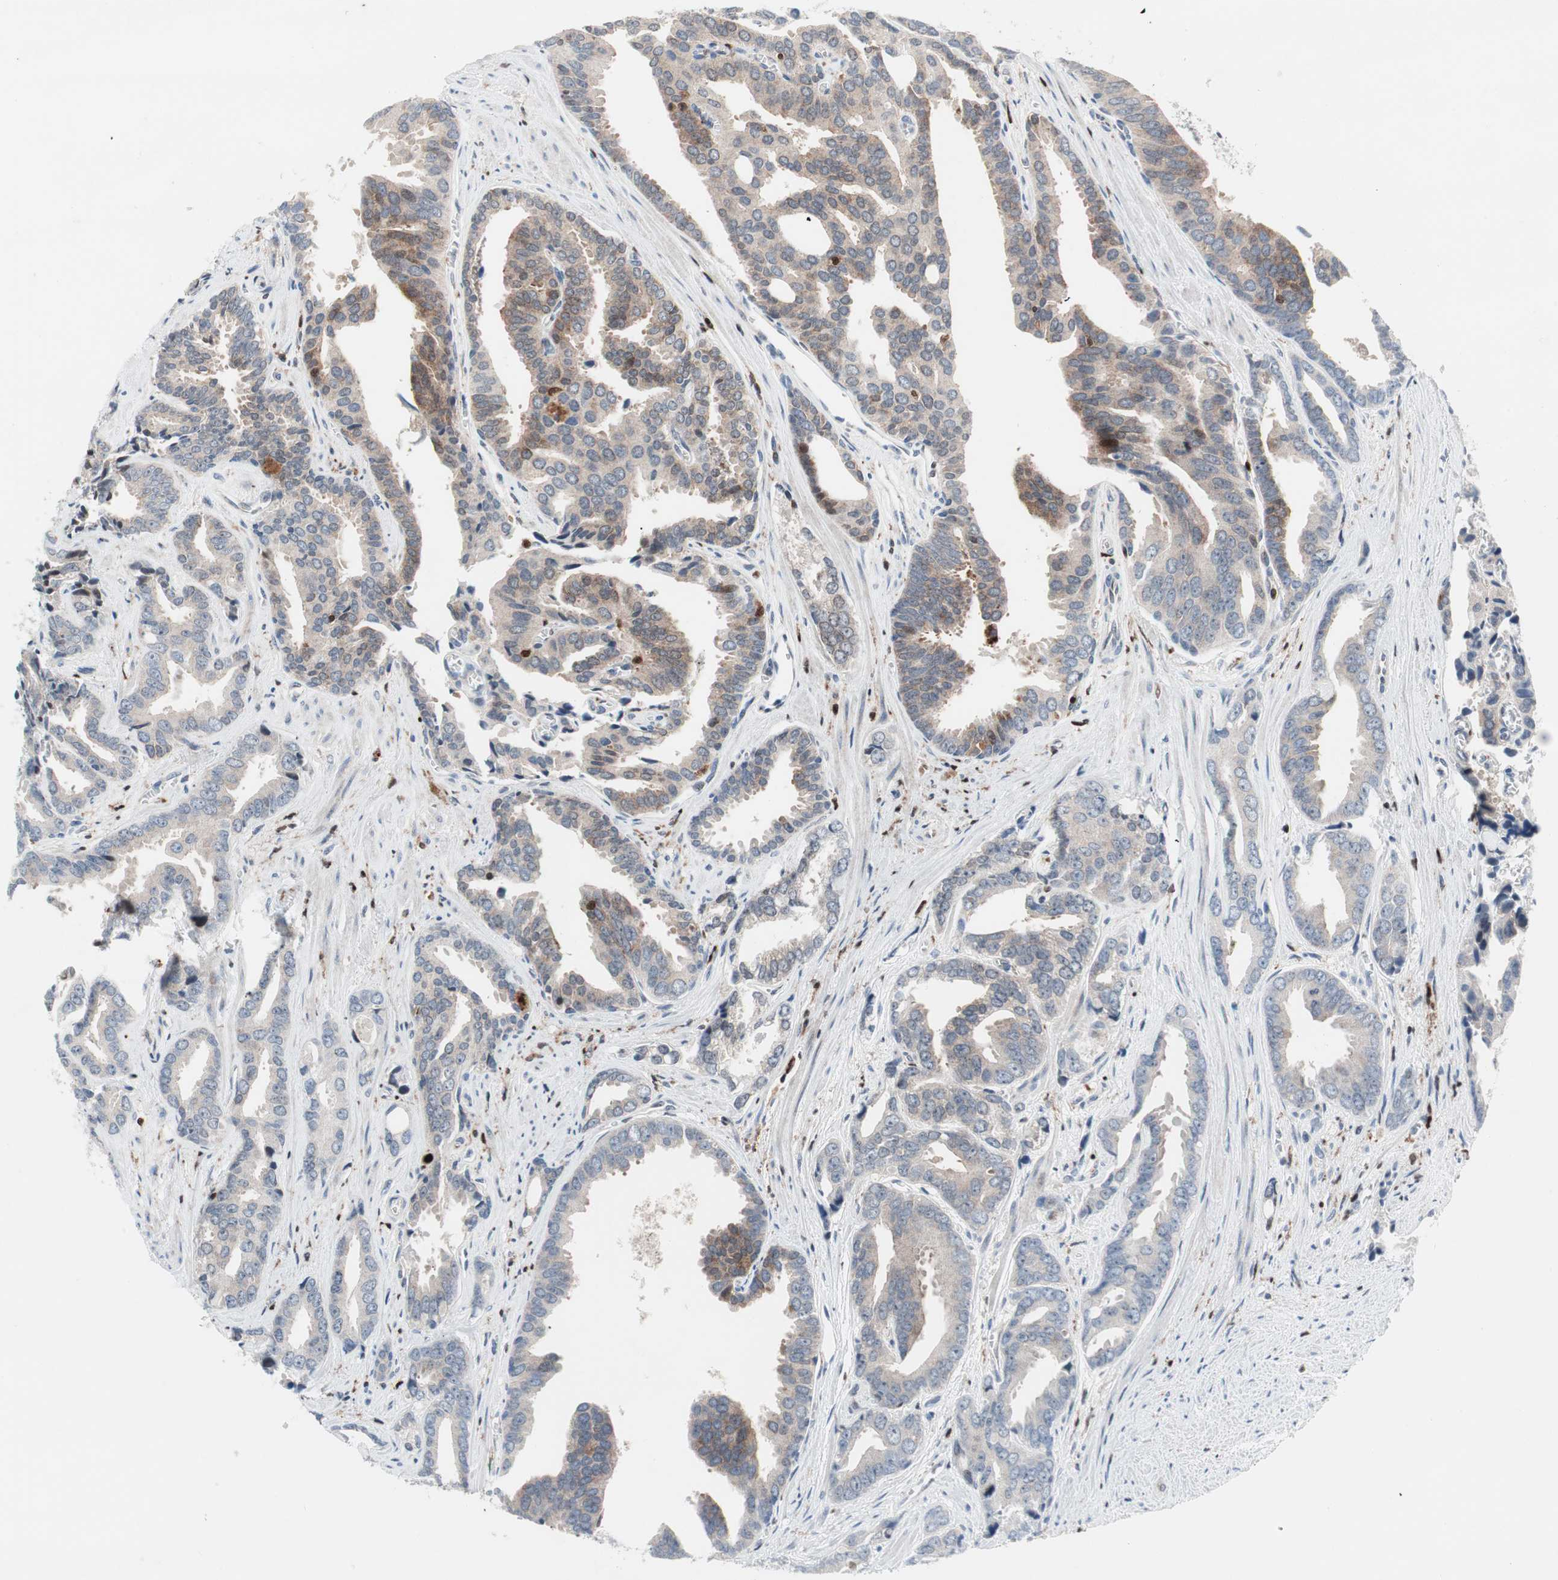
{"staining": {"intensity": "moderate", "quantity": ">75%", "location": "cytoplasmic/membranous"}, "tissue": "prostate cancer", "cell_type": "Tumor cells", "image_type": "cancer", "snomed": [{"axis": "morphology", "description": "Adenocarcinoma, High grade"}, {"axis": "topography", "description": "Prostate"}], "caption": "IHC histopathology image of prostate cancer (high-grade adenocarcinoma) stained for a protein (brown), which demonstrates medium levels of moderate cytoplasmic/membranous expression in approximately >75% of tumor cells.", "gene": "RGS10", "patient": {"sex": "male", "age": 67}}